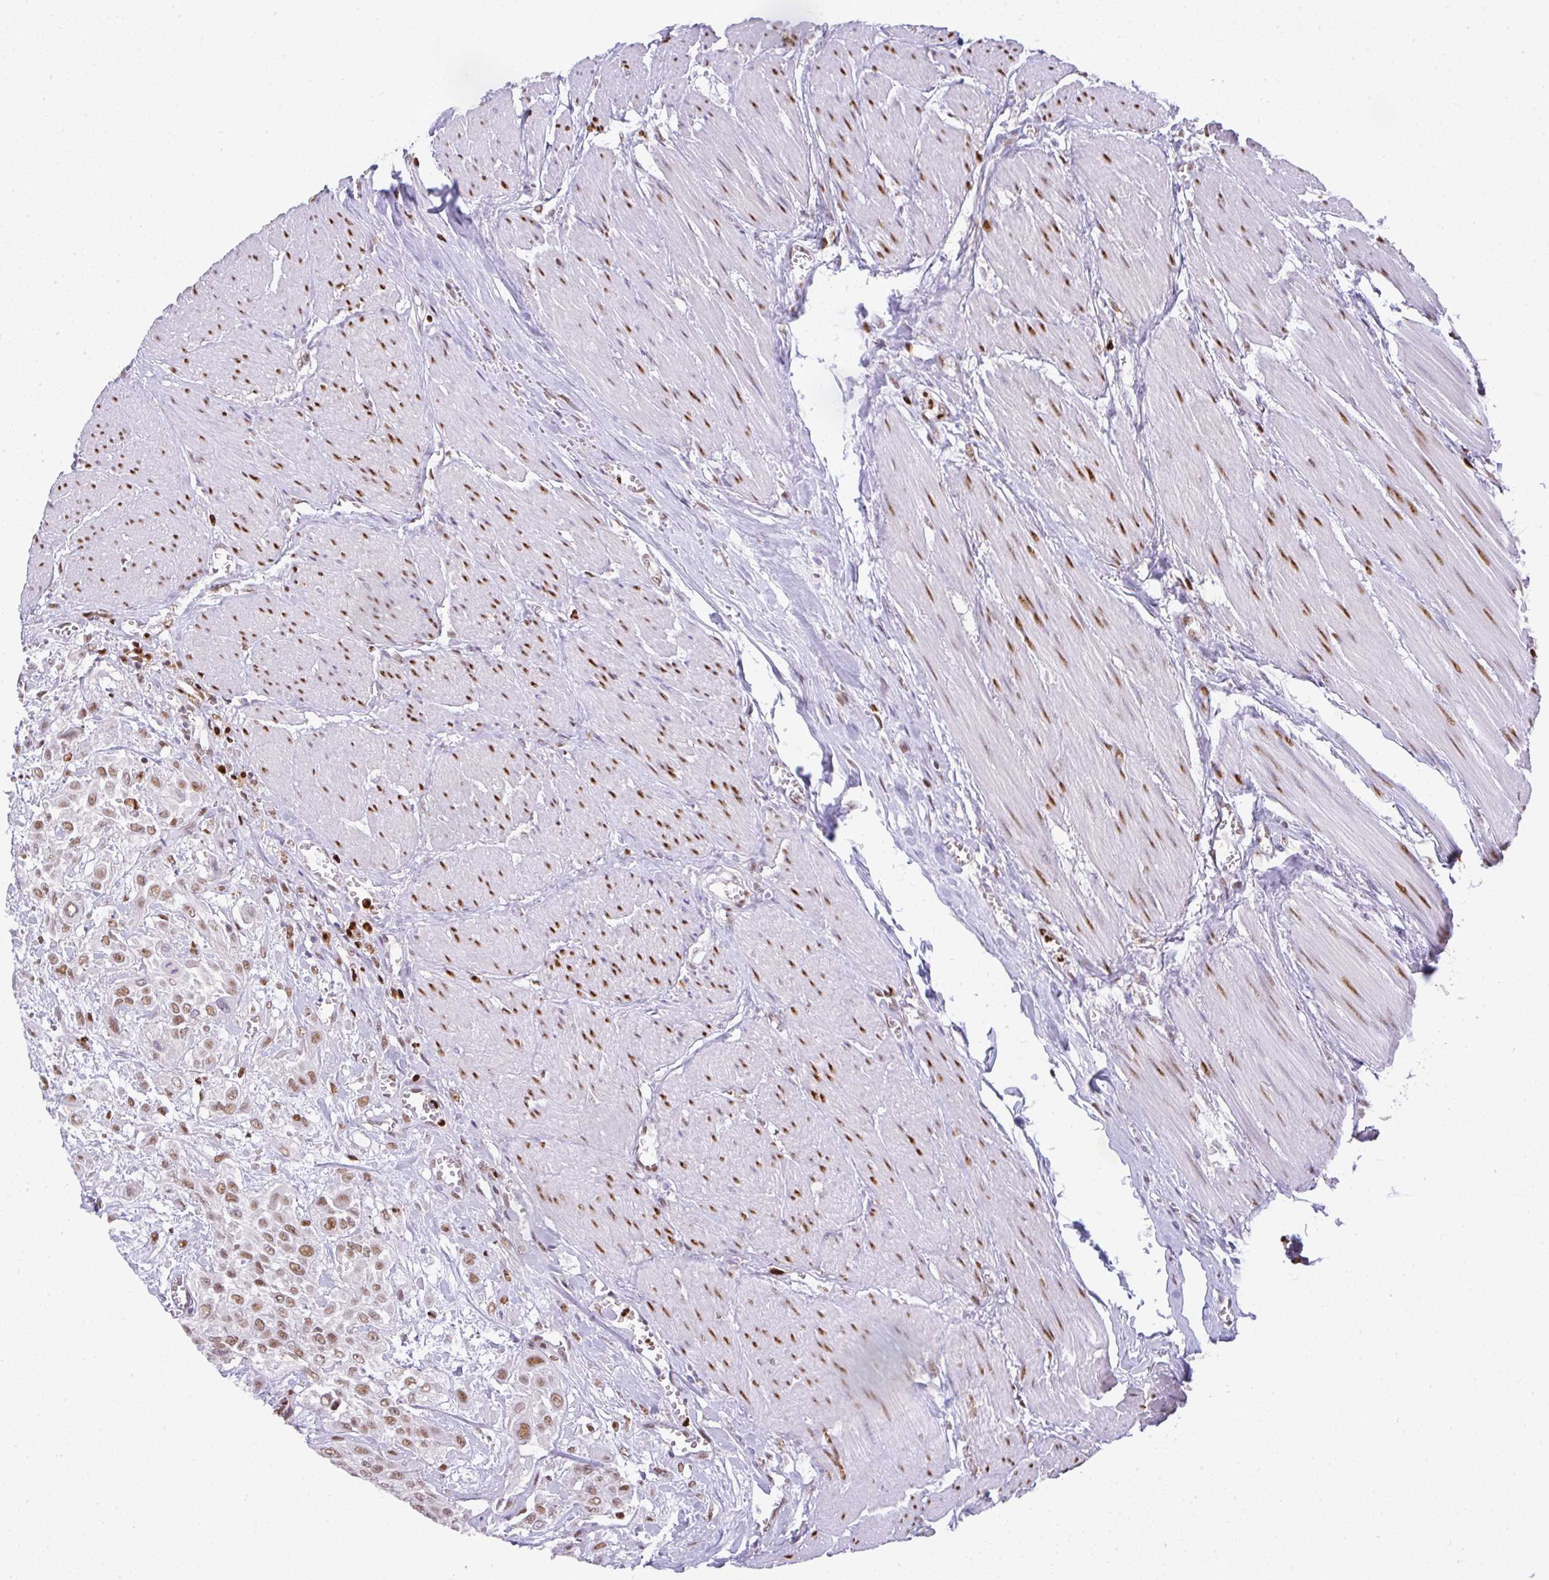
{"staining": {"intensity": "moderate", "quantity": ">75%", "location": "nuclear"}, "tissue": "urothelial cancer", "cell_type": "Tumor cells", "image_type": "cancer", "snomed": [{"axis": "morphology", "description": "Urothelial carcinoma, High grade"}, {"axis": "topography", "description": "Urinary bladder"}], "caption": "Tumor cells exhibit moderate nuclear staining in approximately >75% of cells in urothelial cancer.", "gene": "BBX", "patient": {"sex": "male", "age": 57}}